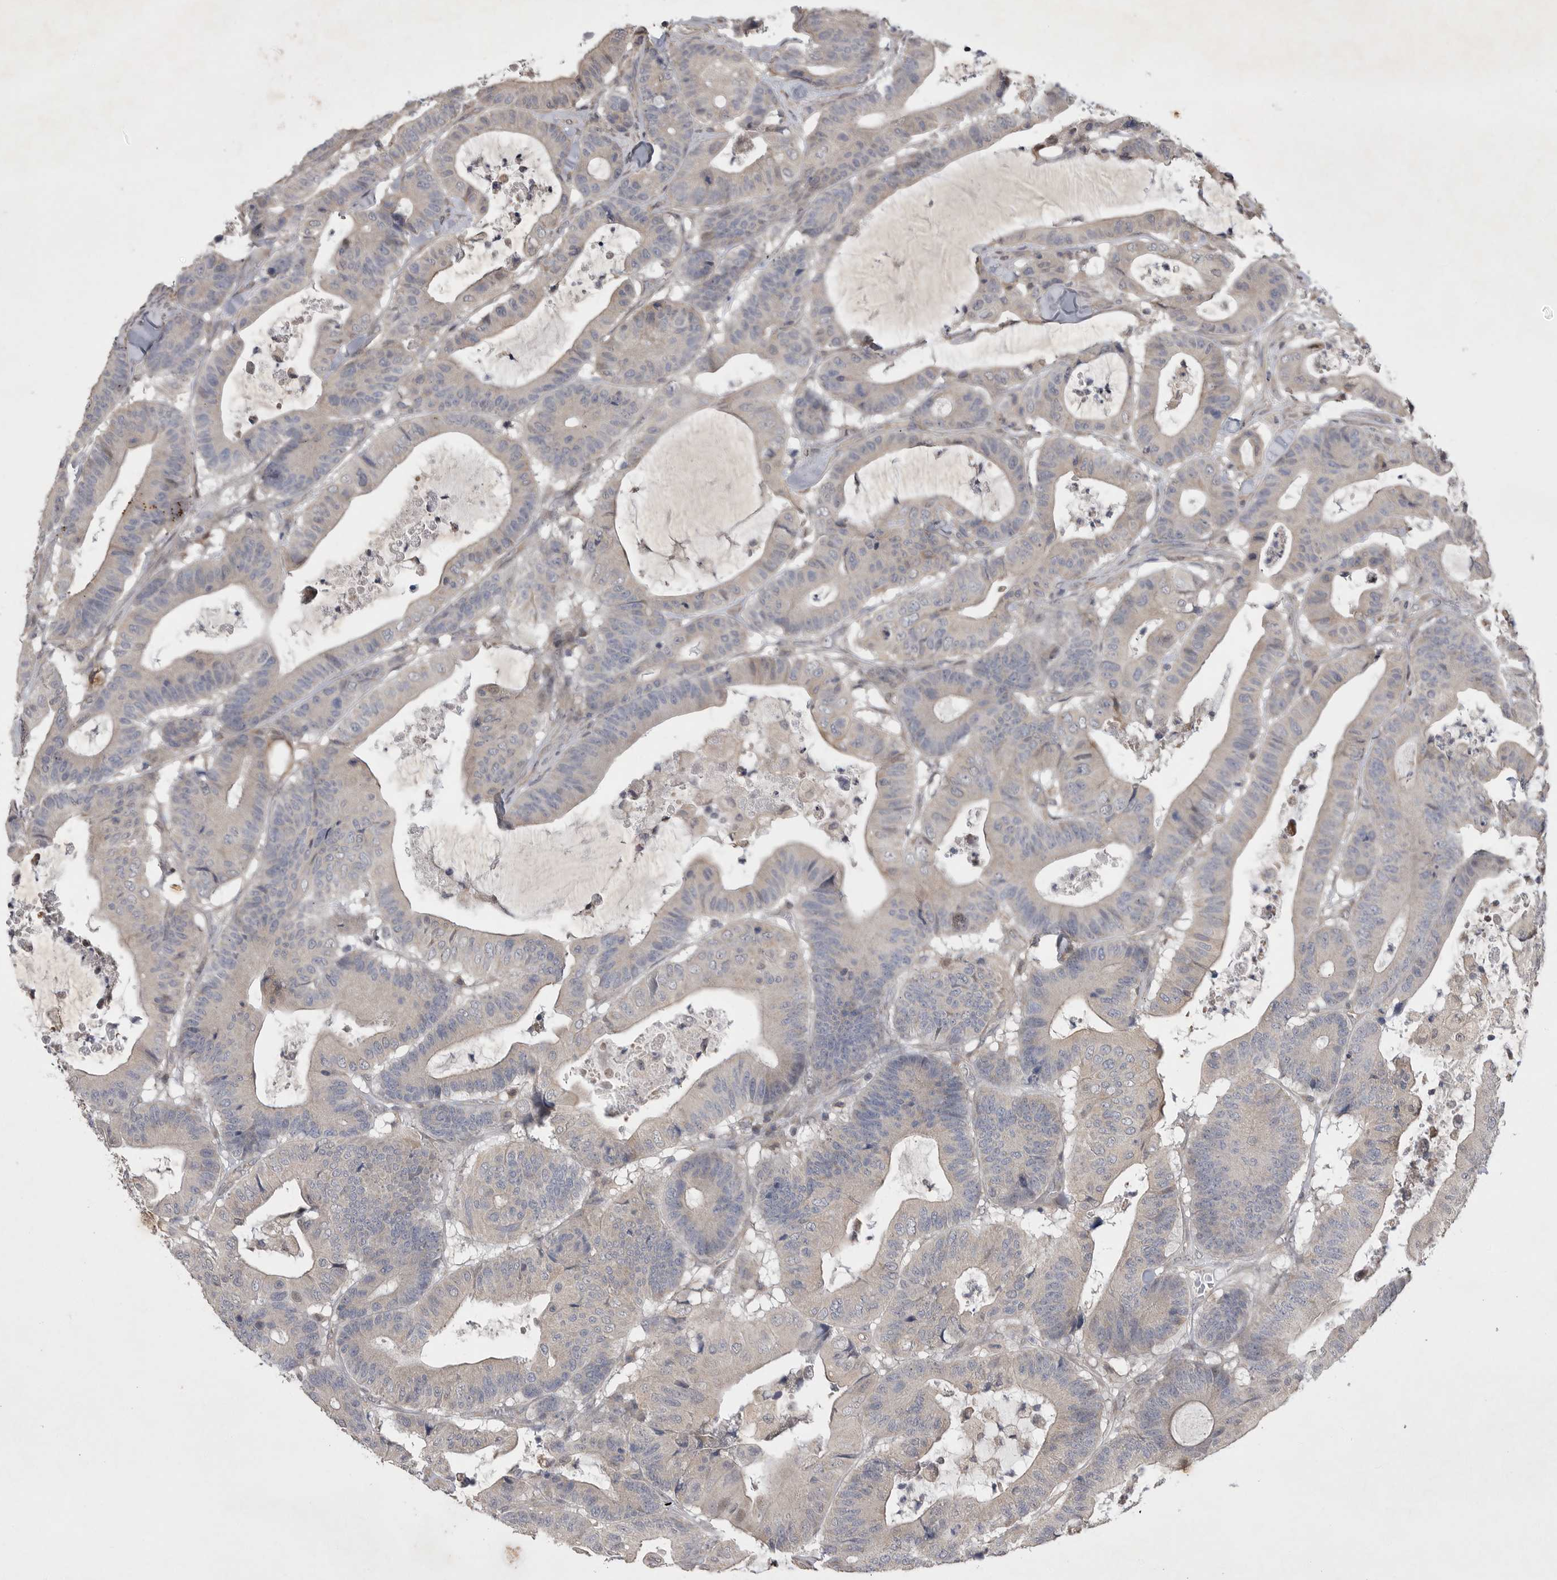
{"staining": {"intensity": "negative", "quantity": "none", "location": "none"}, "tissue": "colorectal cancer", "cell_type": "Tumor cells", "image_type": "cancer", "snomed": [{"axis": "morphology", "description": "Adenocarcinoma, NOS"}, {"axis": "topography", "description": "Colon"}], "caption": "An immunohistochemistry photomicrograph of adenocarcinoma (colorectal) is shown. There is no staining in tumor cells of adenocarcinoma (colorectal). (Stains: DAB IHC with hematoxylin counter stain, Microscopy: brightfield microscopy at high magnification).", "gene": "EDEM3", "patient": {"sex": "female", "age": 84}}